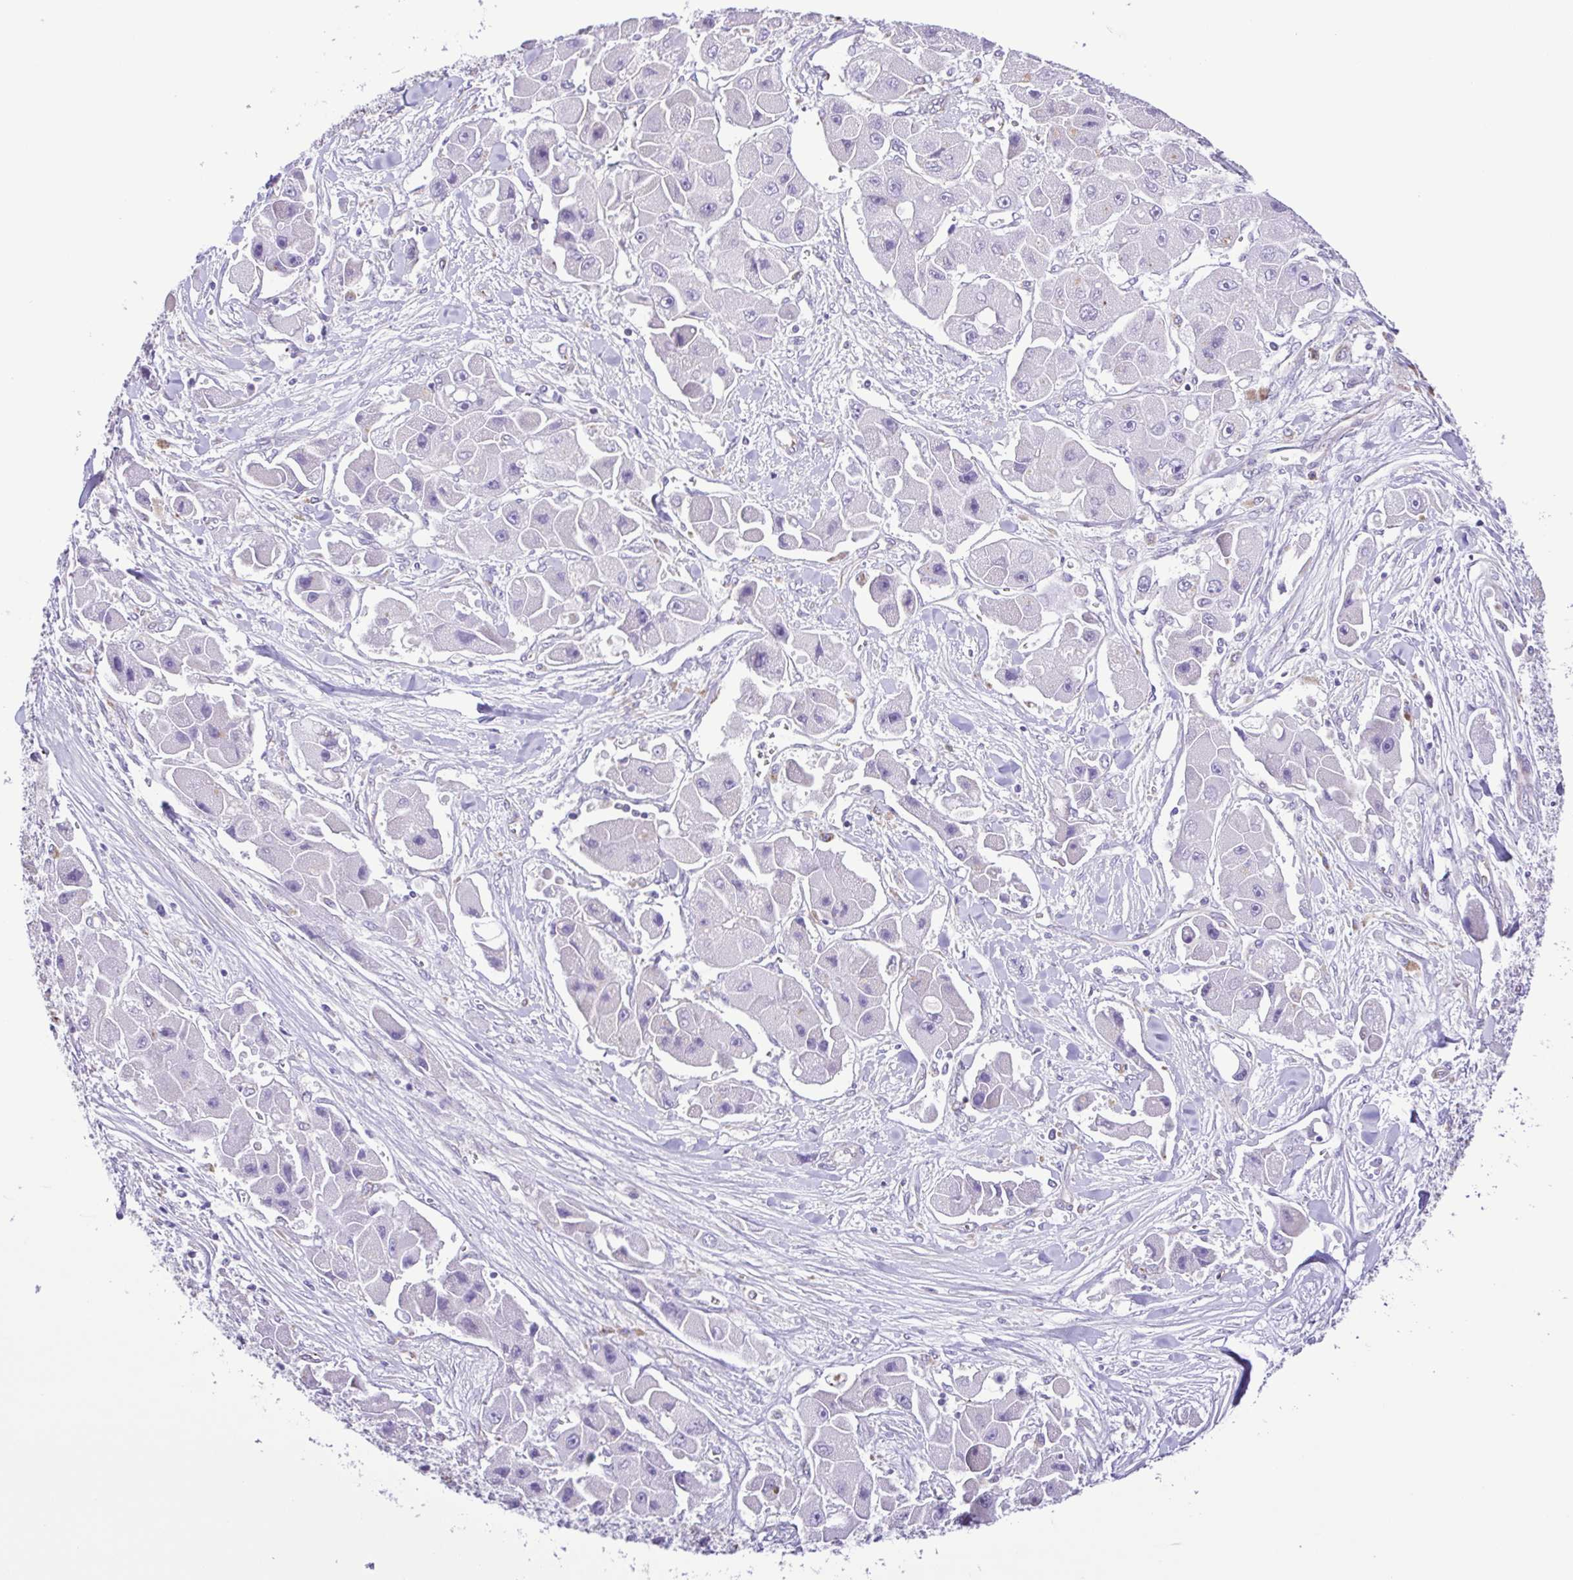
{"staining": {"intensity": "negative", "quantity": "none", "location": "none"}, "tissue": "liver cancer", "cell_type": "Tumor cells", "image_type": "cancer", "snomed": [{"axis": "morphology", "description": "Carcinoma, Hepatocellular, NOS"}, {"axis": "topography", "description": "Liver"}], "caption": "The micrograph exhibits no significant positivity in tumor cells of liver cancer. (Stains: DAB (3,3'-diaminobenzidine) immunohistochemistry with hematoxylin counter stain, Microscopy: brightfield microscopy at high magnification).", "gene": "FLT1", "patient": {"sex": "male", "age": 24}}